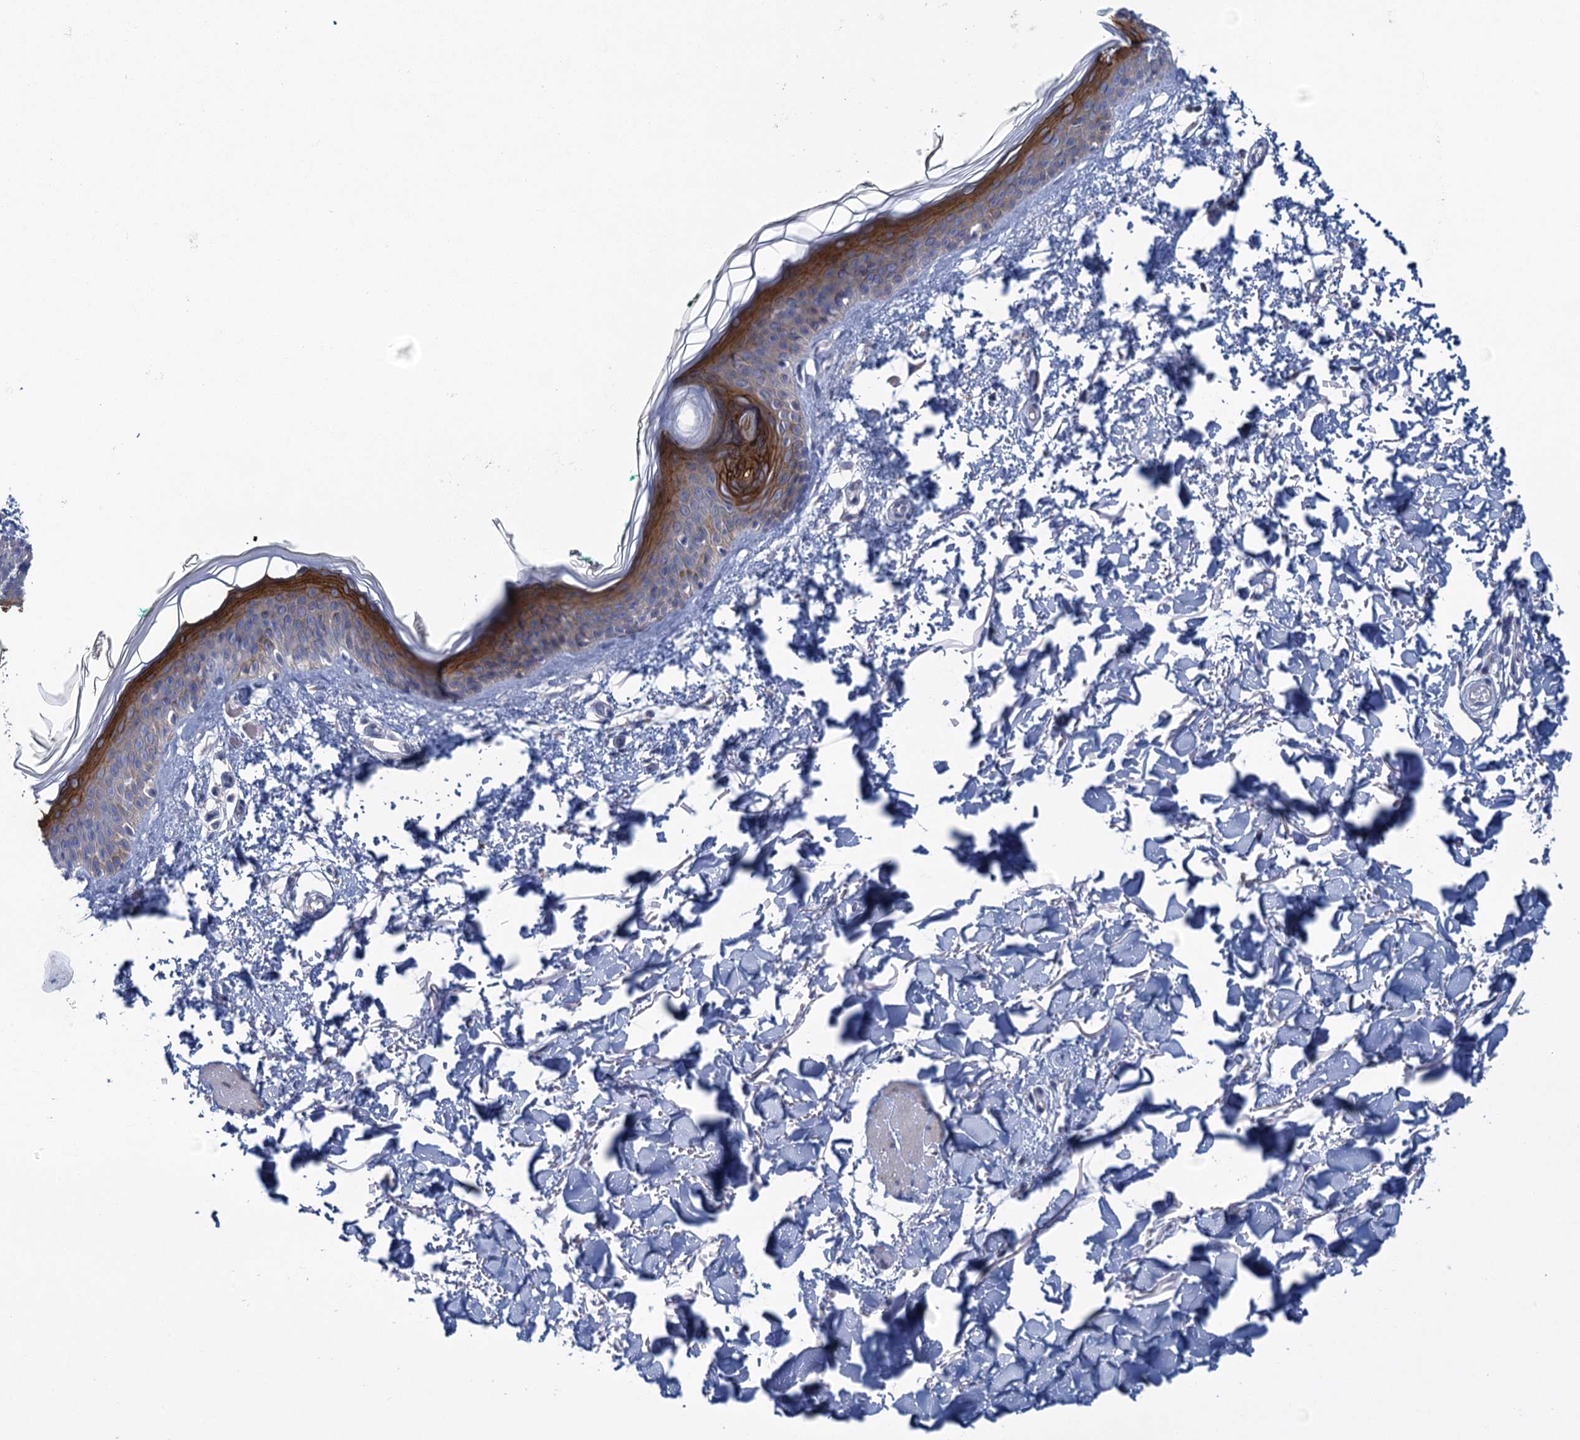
{"staining": {"intensity": "negative", "quantity": "none", "location": "none"}, "tissue": "skin", "cell_type": "Fibroblasts", "image_type": "normal", "snomed": [{"axis": "morphology", "description": "Normal tissue, NOS"}, {"axis": "topography", "description": "Skin"}], "caption": "This is an immunohistochemistry (IHC) image of unremarkable human skin. There is no expression in fibroblasts.", "gene": "SCEL", "patient": {"sex": "male", "age": 62}}